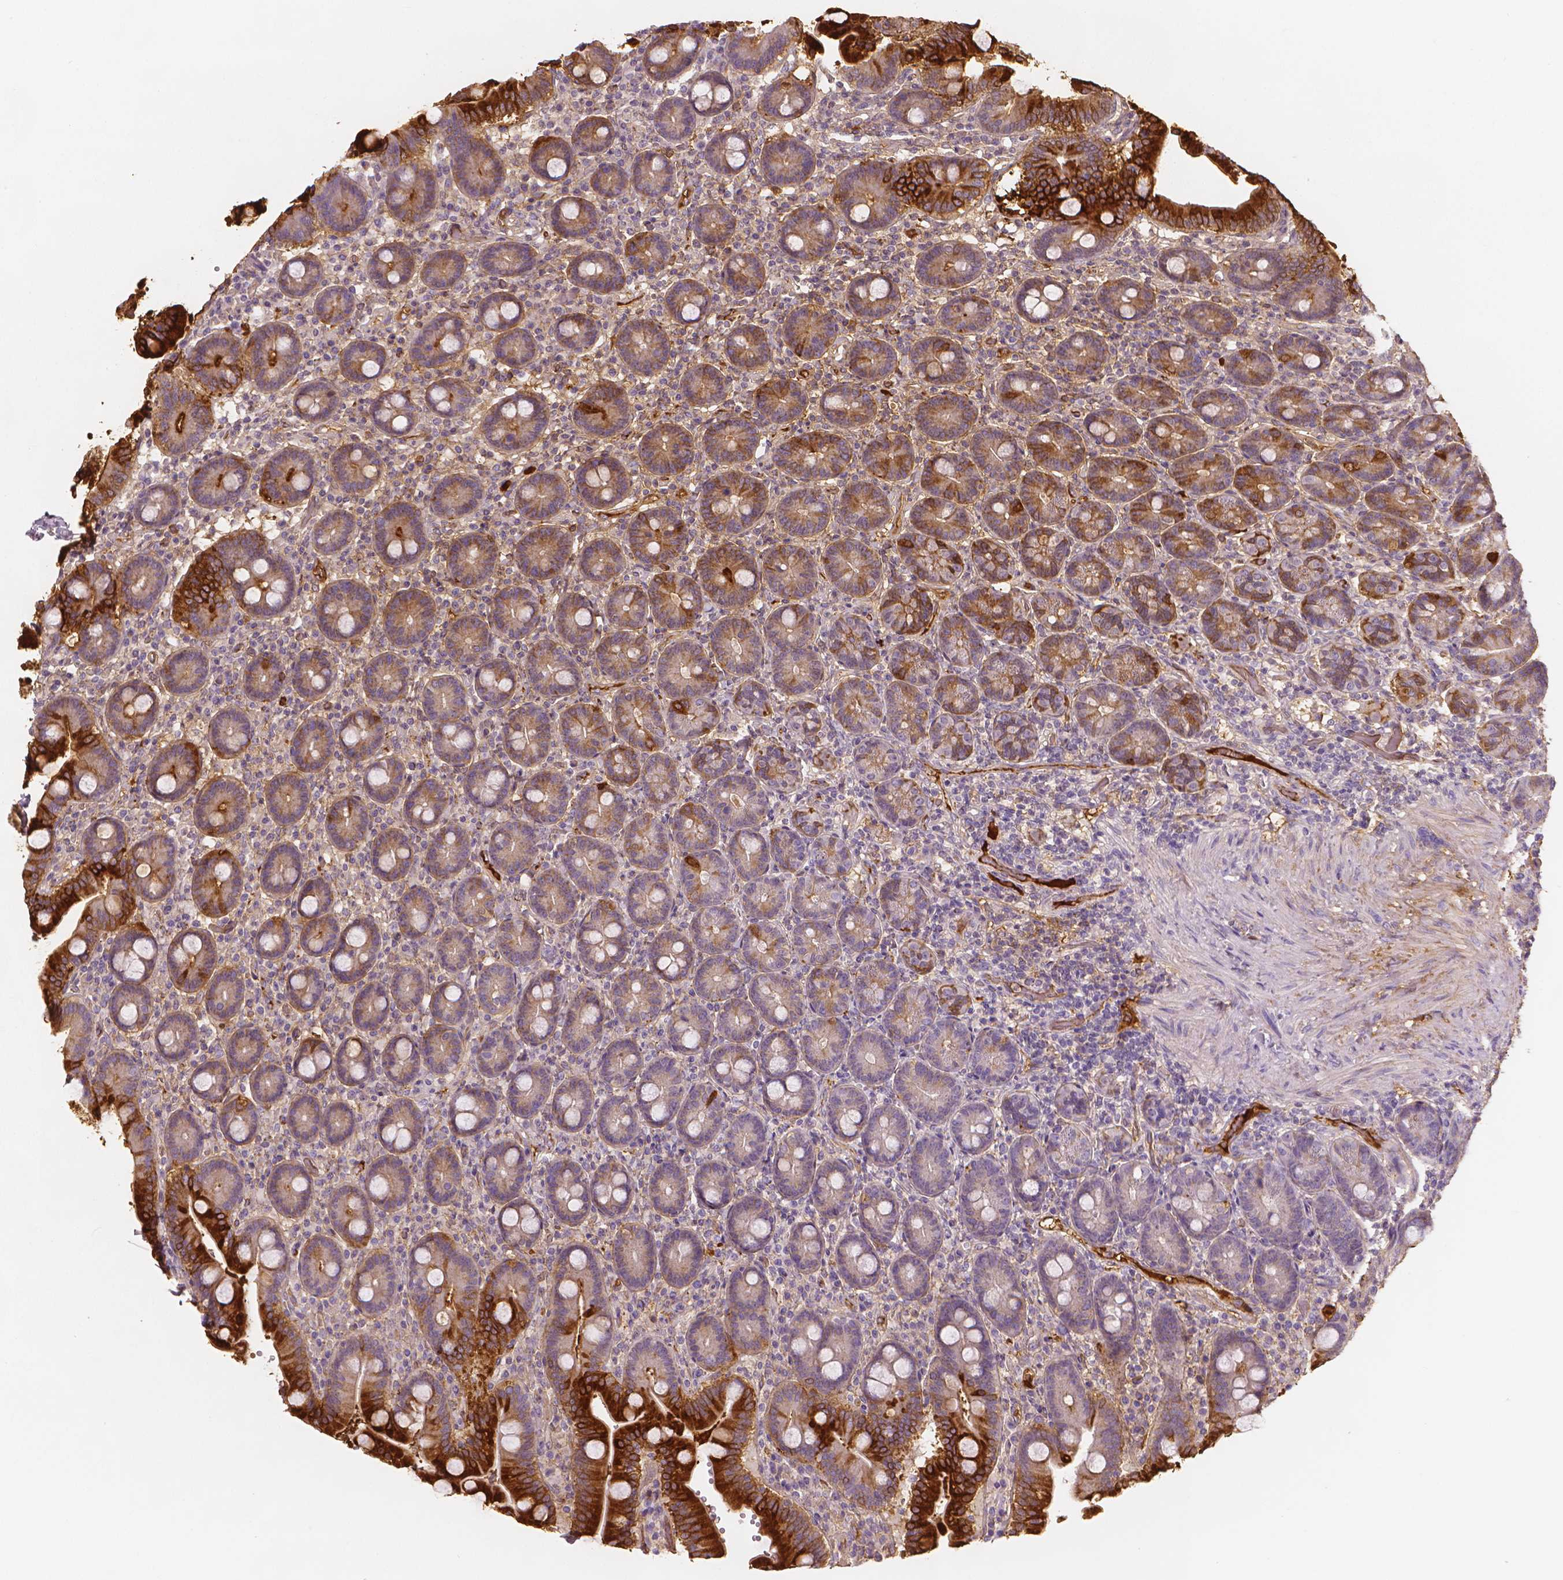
{"staining": {"intensity": "strong", "quantity": "<25%", "location": "cytoplasmic/membranous"}, "tissue": "duodenum", "cell_type": "Glandular cells", "image_type": "normal", "snomed": [{"axis": "morphology", "description": "Normal tissue, NOS"}, {"axis": "topography", "description": "Duodenum"}], "caption": "IHC (DAB) staining of benign human duodenum reveals strong cytoplasmic/membranous protein expression in approximately <25% of glandular cells.", "gene": "APOA4", "patient": {"sex": "female", "age": 62}}